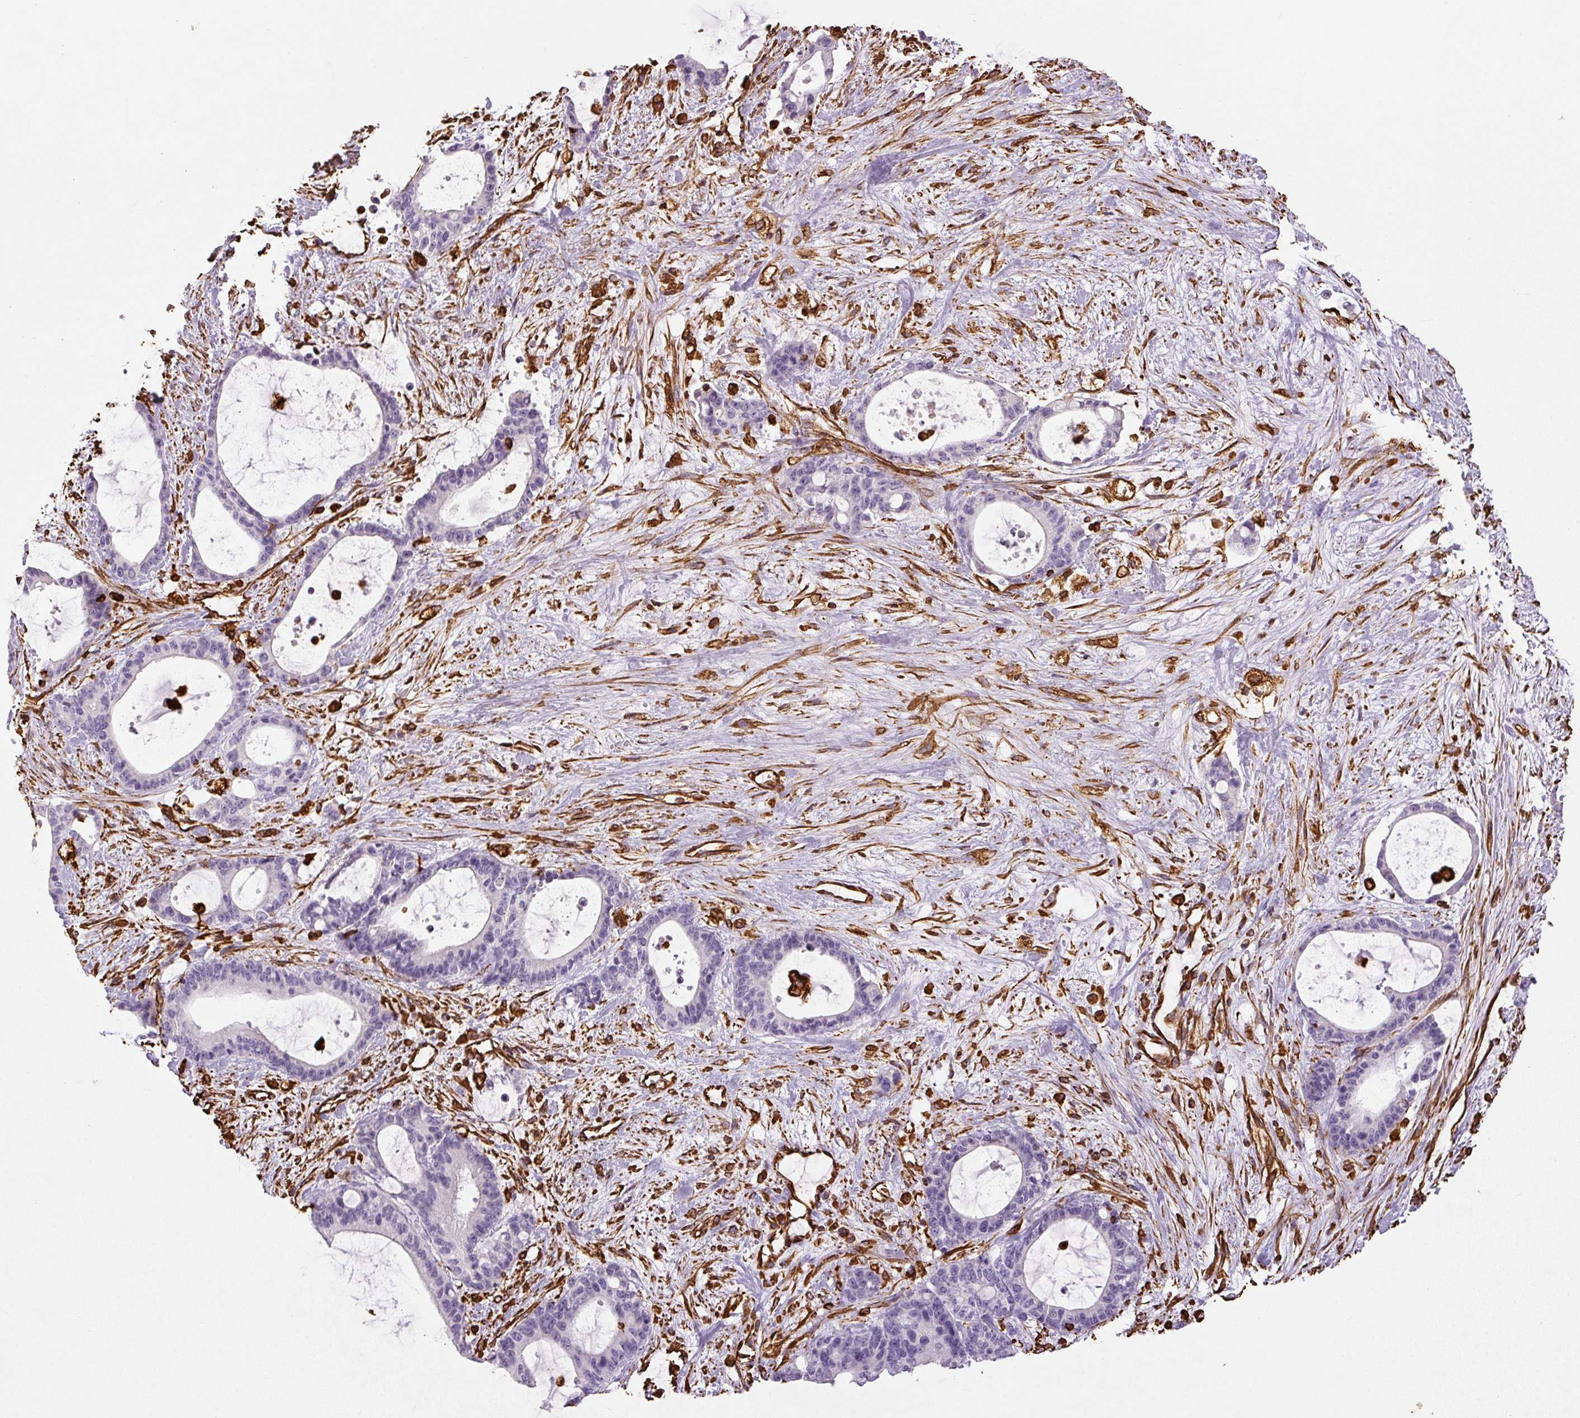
{"staining": {"intensity": "negative", "quantity": "none", "location": "none"}, "tissue": "liver cancer", "cell_type": "Tumor cells", "image_type": "cancer", "snomed": [{"axis": "morphology", "description": "Normal tissue, NOS"}, {"axis": "morphology", "description": "Cholangiocarcinoma"}, {"axis": "topography", "description": "Liver"}, {"axis": "topography", "description": "Peripheral nerve tissue"}], "caption": "A histopathology image of liver cholangiocarcinoma stained for a protein reveals no brown staining in tumor cells. Nuclei are stained in blue.", "gene": "VIM", "patient": {"sex": "female", "age": 73}}